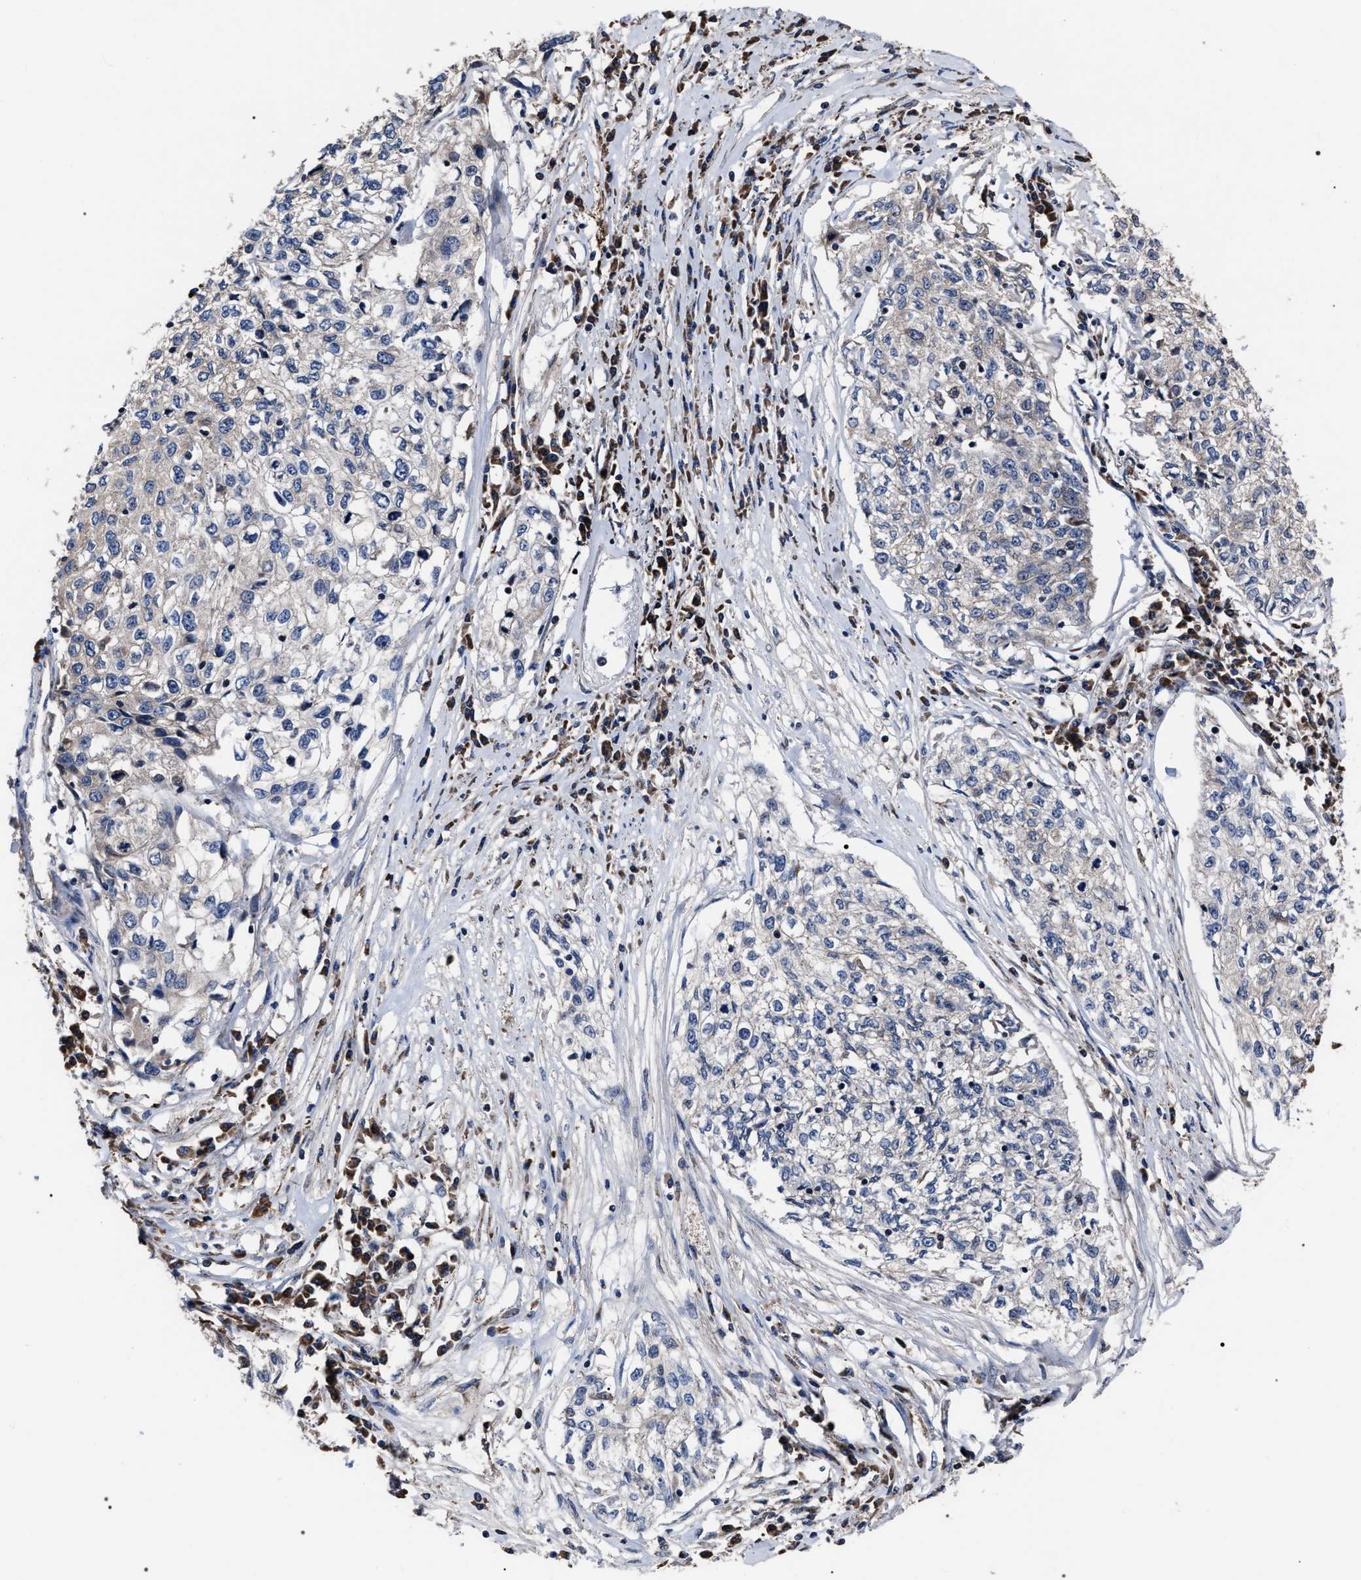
{"staining": {"intensity": "negative", "quantity": "none", "location": "none"}, "tissue": "cervical cancer", "cell_type": "Tumor cells", "image_type": "cancer", "snomed": [{"axis": "morphology", "description": "Squamous cell carcinoma, NOS"}, {"axis": "topography", "description": "Cervix"}], "caption": "Cervical cancer (squamous cell carcinoma) stained for a protein using immunohistochemistry (IHC) demonstrates no expression tumor cells.", "gene": "MACC1", "patient": {"sex": "female", "age": 57}}